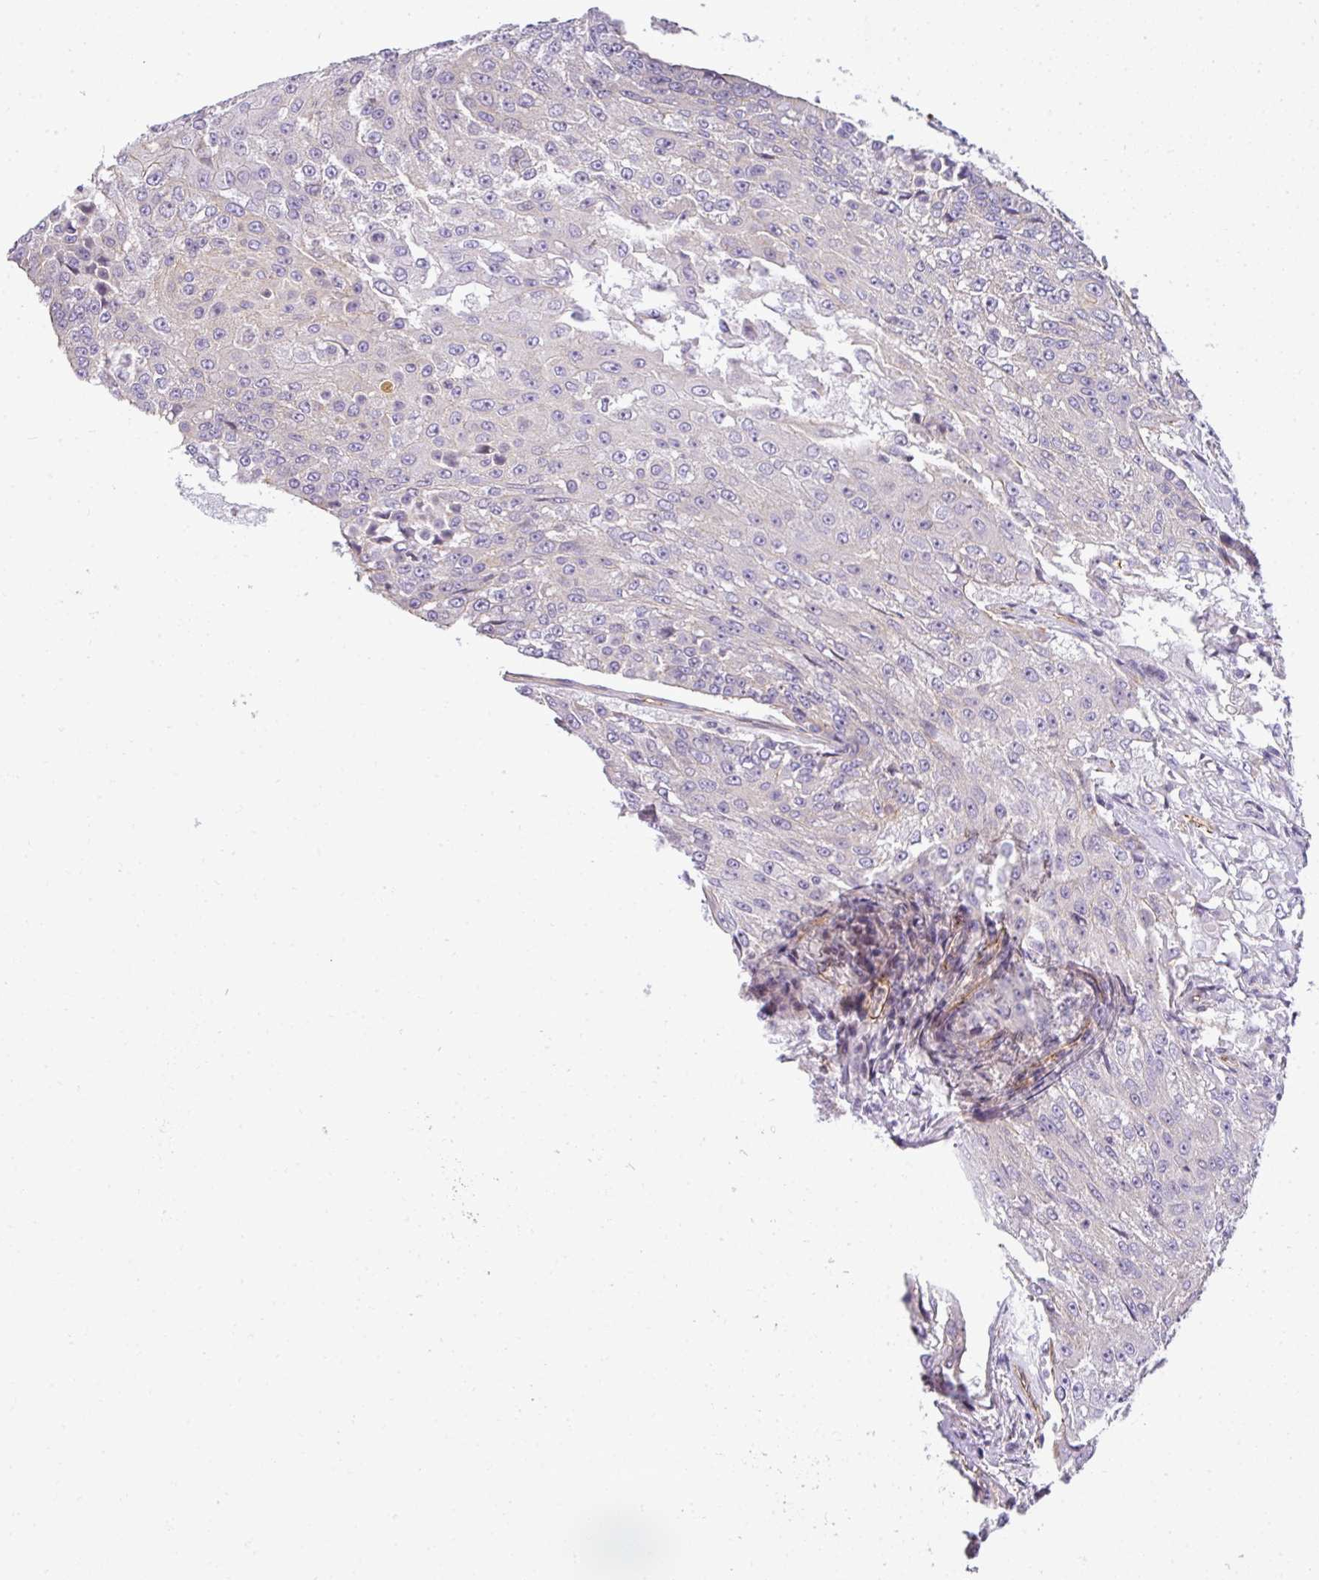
{"staining": {"intensity": "negative", "quantity": "none", "location": "none"}, "tissue": "urothelial cancer", "cell_type": "Tumor cells", "image_type": "cancer", "snomed": [{"axis": "morphology", "description": "Urothelial carcinoma, High grade"}, {"axis": "topography", "description": "Urinary bladder"}], "caption": "A histopathology image of human urothelial cancer is negative for staining in tumor cells.", "gene": "OR11H4", "patient": {"sex": "female", "age": 63}}